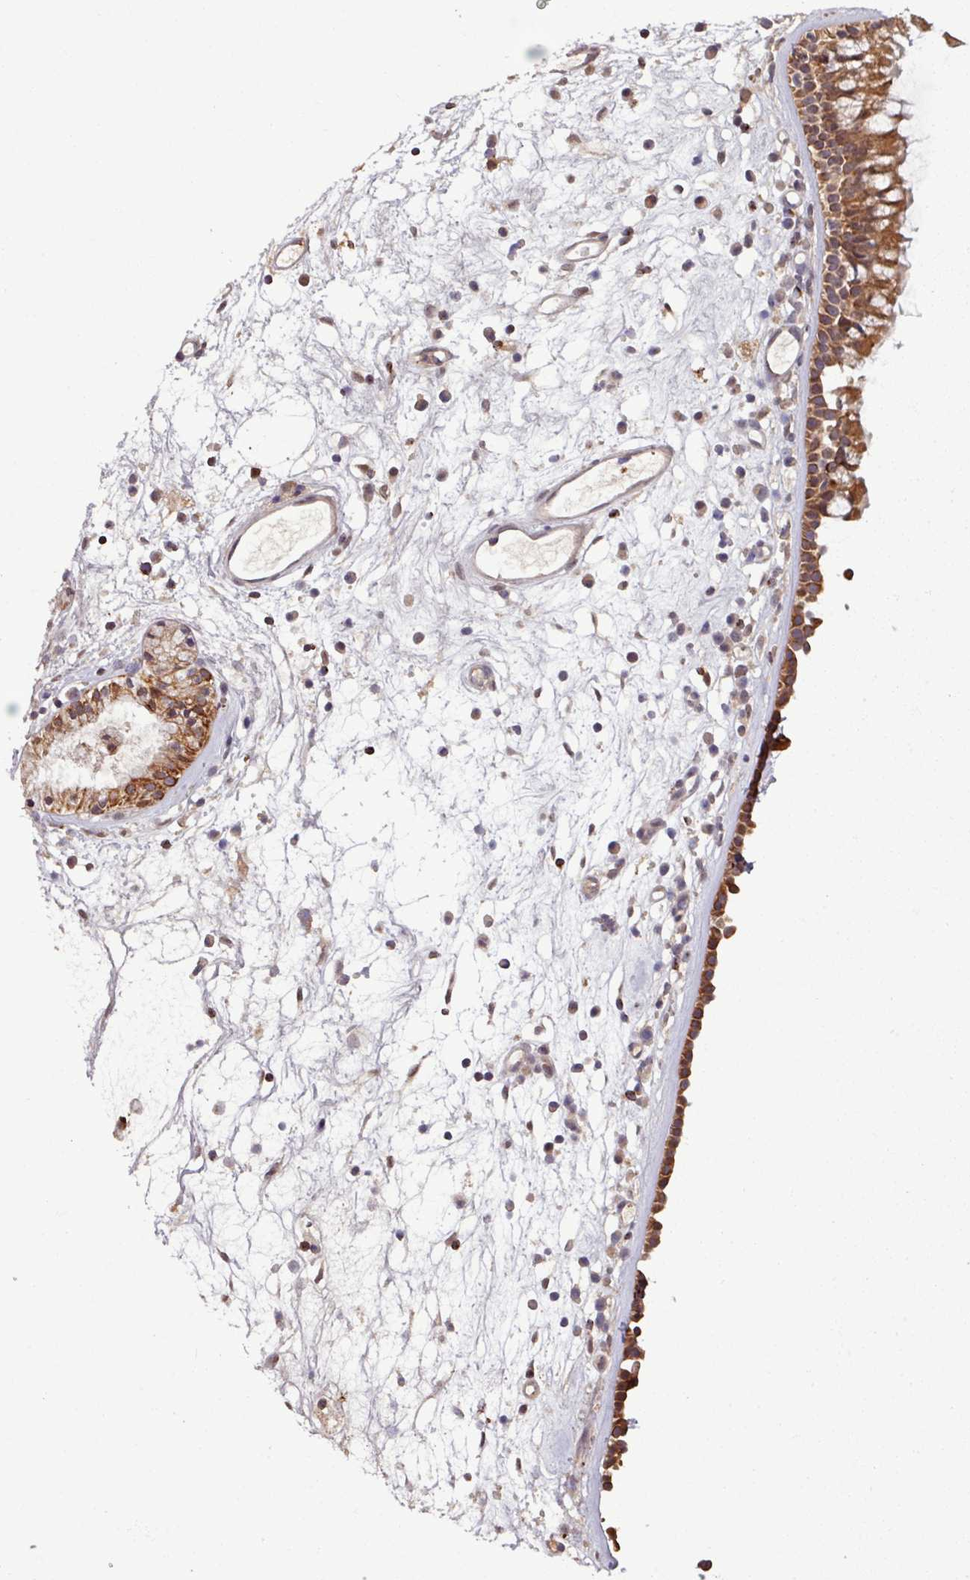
{"staining": {"intensity": "moderate", "quantity": ">75%", "location": "cytoplasmic/membranous,nuclear"}, "tissue": "nasopharynx", "cell_type": "Respiratory epithelial cells", "image_type": "normal", "snomed": [{"axis": "morphology", "description": "Normal tissue, NOS"}, {"axis": "topography", "description": "Nasopharynx"}], "caption": "Protein expression analysis of unremarkable nasopharynx shows moderate cytoplasmic/membranous,nuclear positivity in approximately >75% of respiratory epithelial cells.", "gene": "OR6B1", "patient": {"sex": "male", "age": 63}}